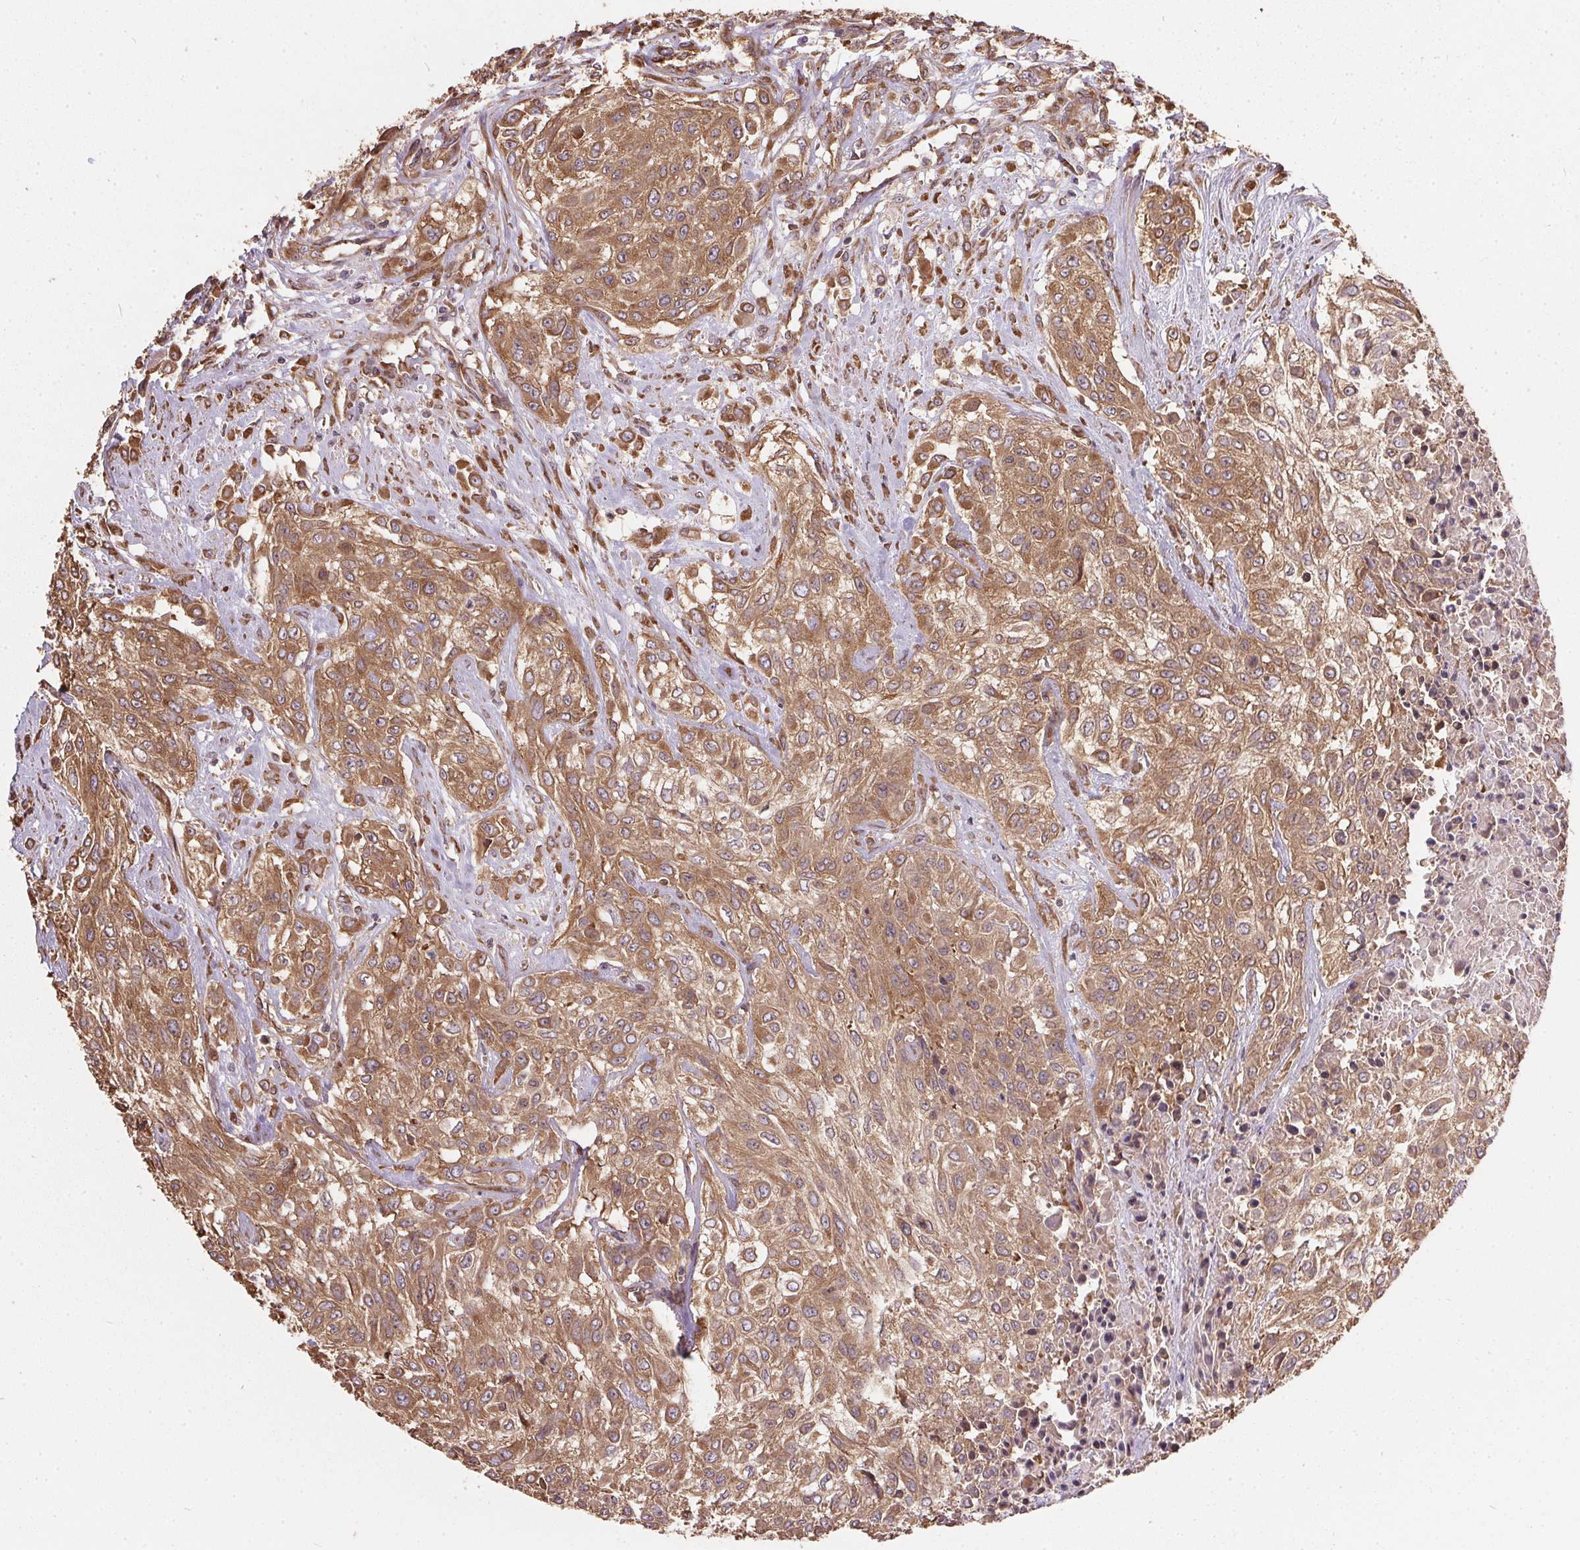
{"staining": {"intensity": "moderate", "quantity": ">75%", "location": "cytoplasmic/membranous"}, "tissue": "urothelial cancer", "cell_type": "Tumor cells", "image_type": "cancer", "snomed": [{"axis": "morphology", "description": "Urothelial carcinoma, High grade"}, {"axis": "topography", "description": "Urinary bladder"}], "caption": "Urothelial cancer tissue demonstrates moderate cytoplasmic/membranous staining in approximately >75% of tumor cells, visualized by immunohistochemistry.", "gene": "EIF2S1", "patient": {"sex": "male", "age": 57}}